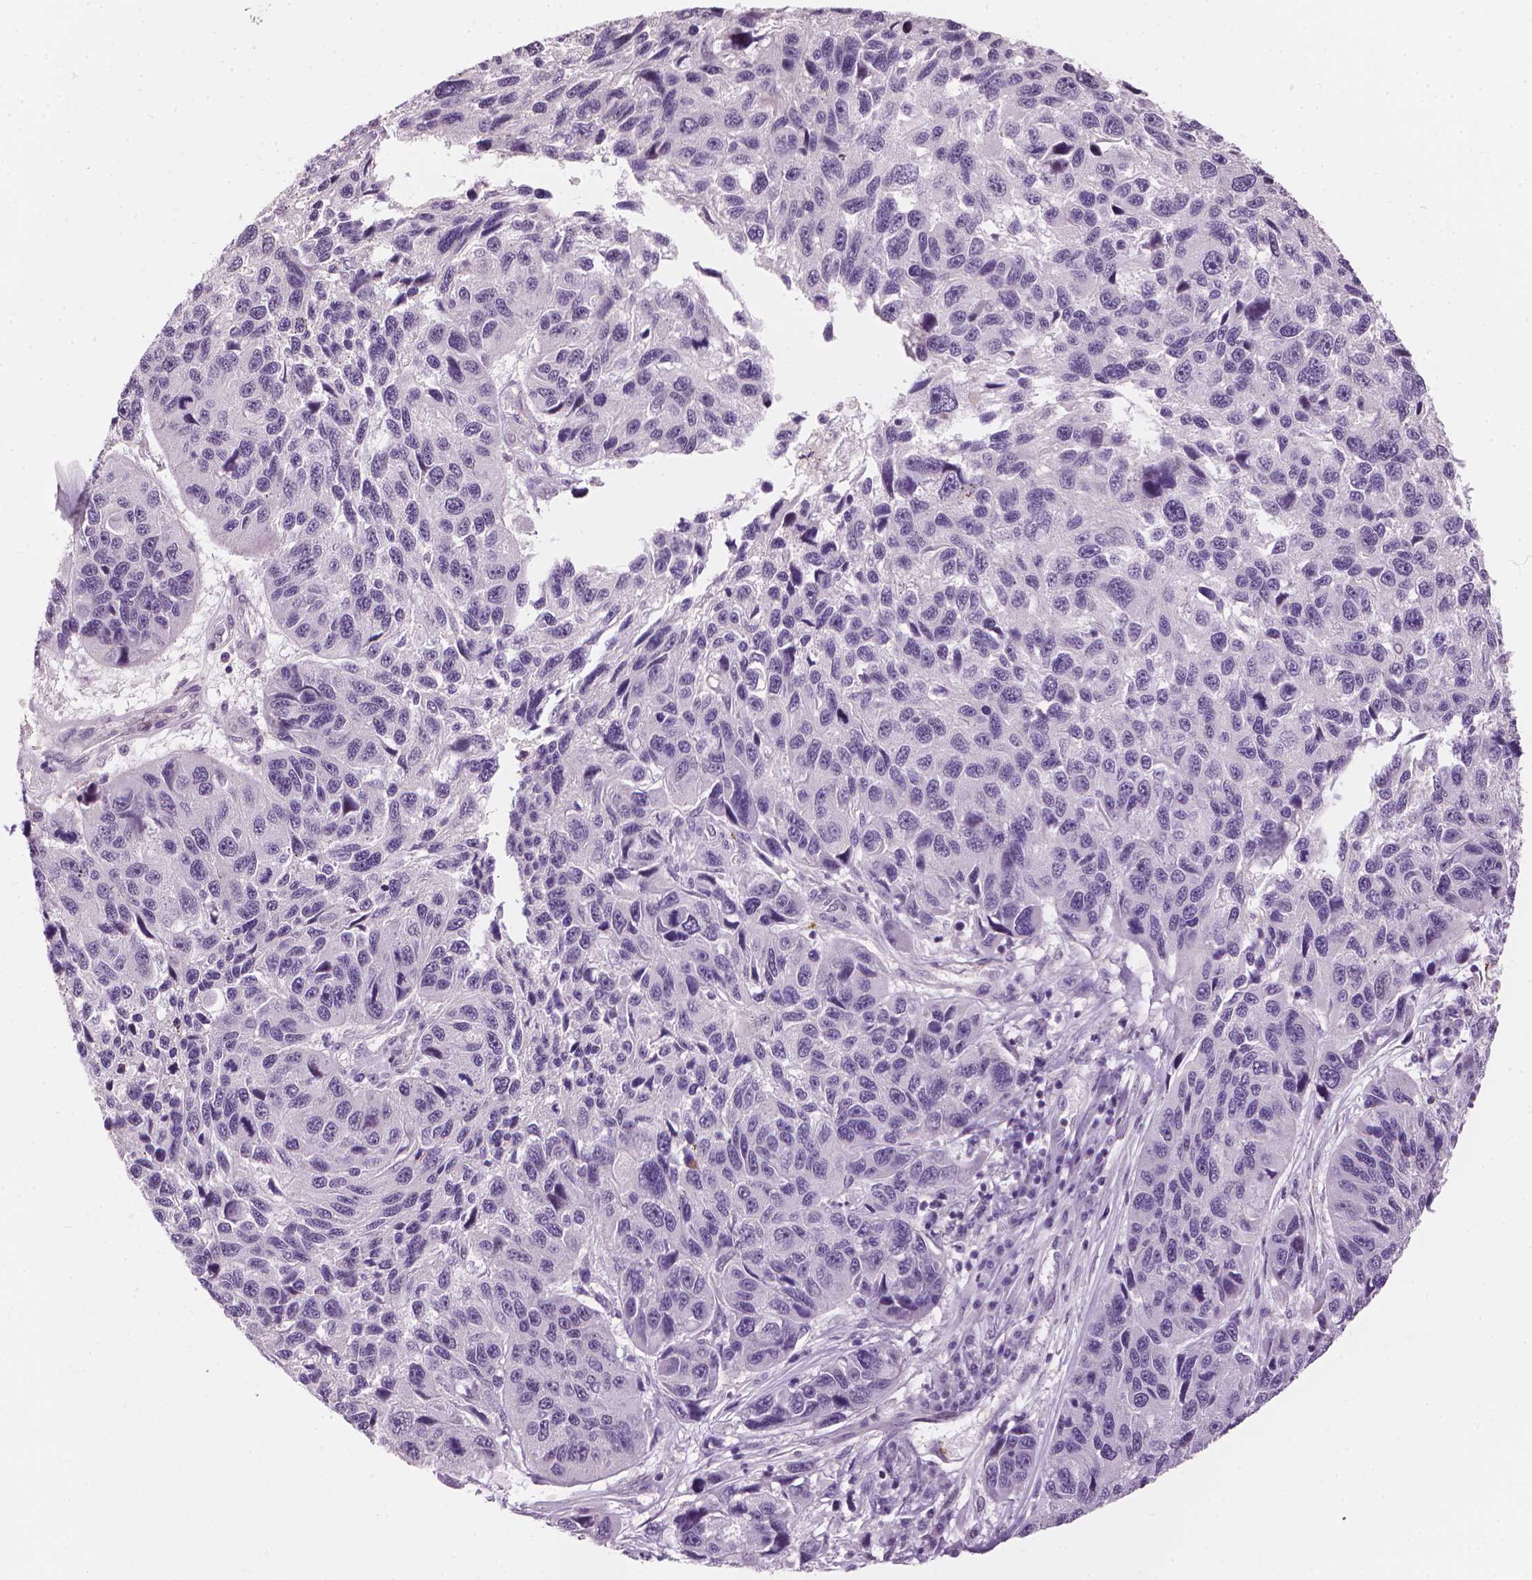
{"staining": {"intensity": "negative", "quantity": "none", "location": "none"}, "tissue": "melanoma", "cell_type": "Tumor cells", "image_type": "cancer", "snomed": [{"axis": "morphology", "description": "Malignant melanoma, NOS"}, {"axis": "topography", "description": "Skin"}], "caption": "Immunohistochemistry of melanoma shows no staining in tumor cells. (Brightfield microscopy of DAB (3,3'-diaminobenzidine) immunohistochemistry (IHC) at high magnification).", "gene": "SAXO2", "patient": {"sex": "male", "age": 53}}